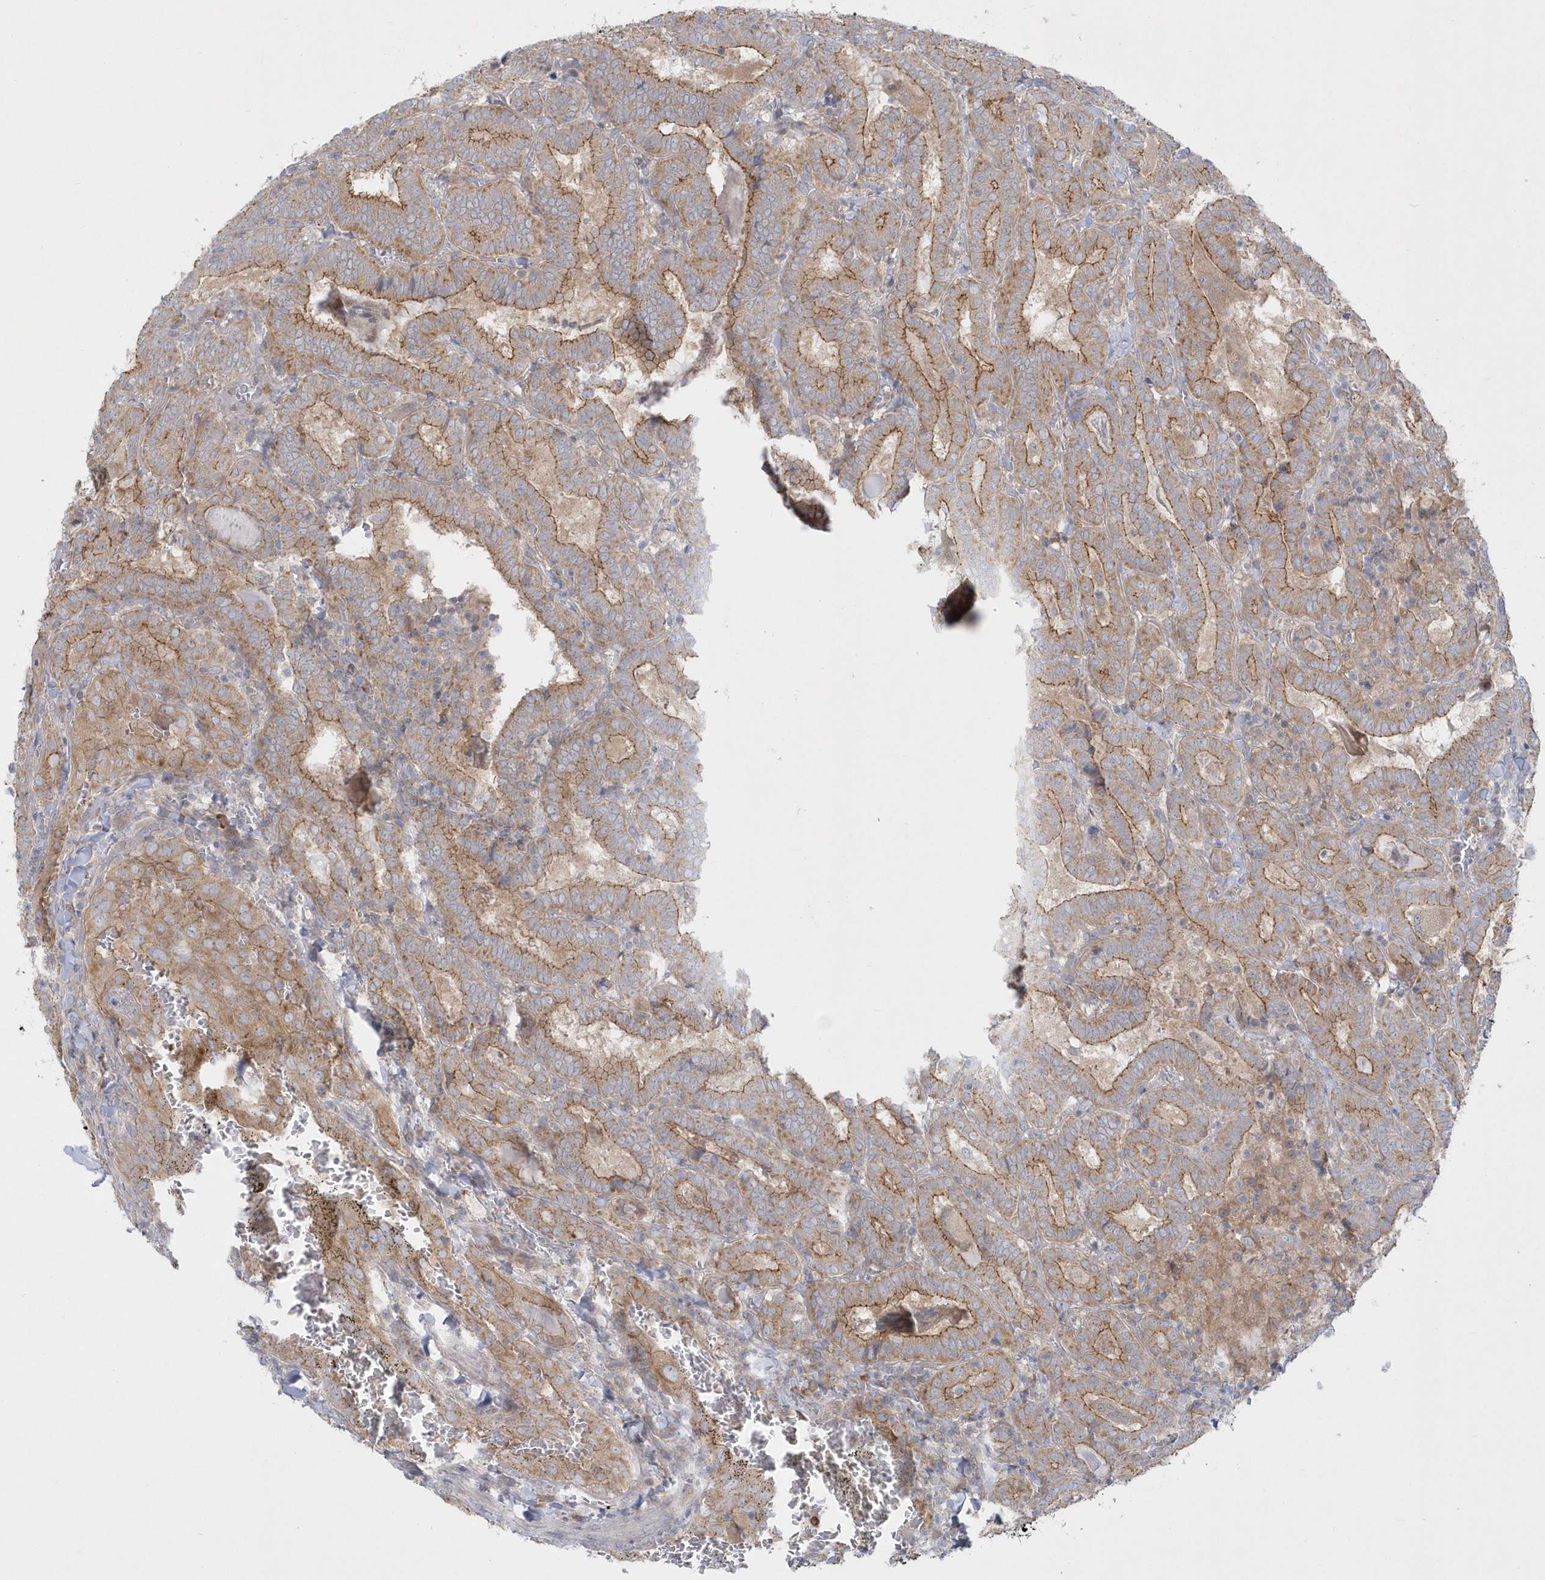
{"staining": {"intensity": "moderate", "quantity": ">75%", "location": "cytoplasmic/membranous"}, "tissue": "thyroid cancer", "cell_type": "Tumor cells", "image_type": "cancer", "snomed": [{"axis": "morphology", "description": "Papillary adenocarcinoma, NOS"}, {"axis": "topography", "description": "Thyroid gland"}], "caption": "High-magnification brightfield microscopy of papillary adenocarcinoma (thyroid) stained with DAB (brown) and counterstained with hematoxylin (blue). tumor cells exhibit moderate cytoplasmic/membranous expression is appreciated in about>75% of cells.", "gene": "DNAJC18", "patient": {"sex": "female", "age": 72}}